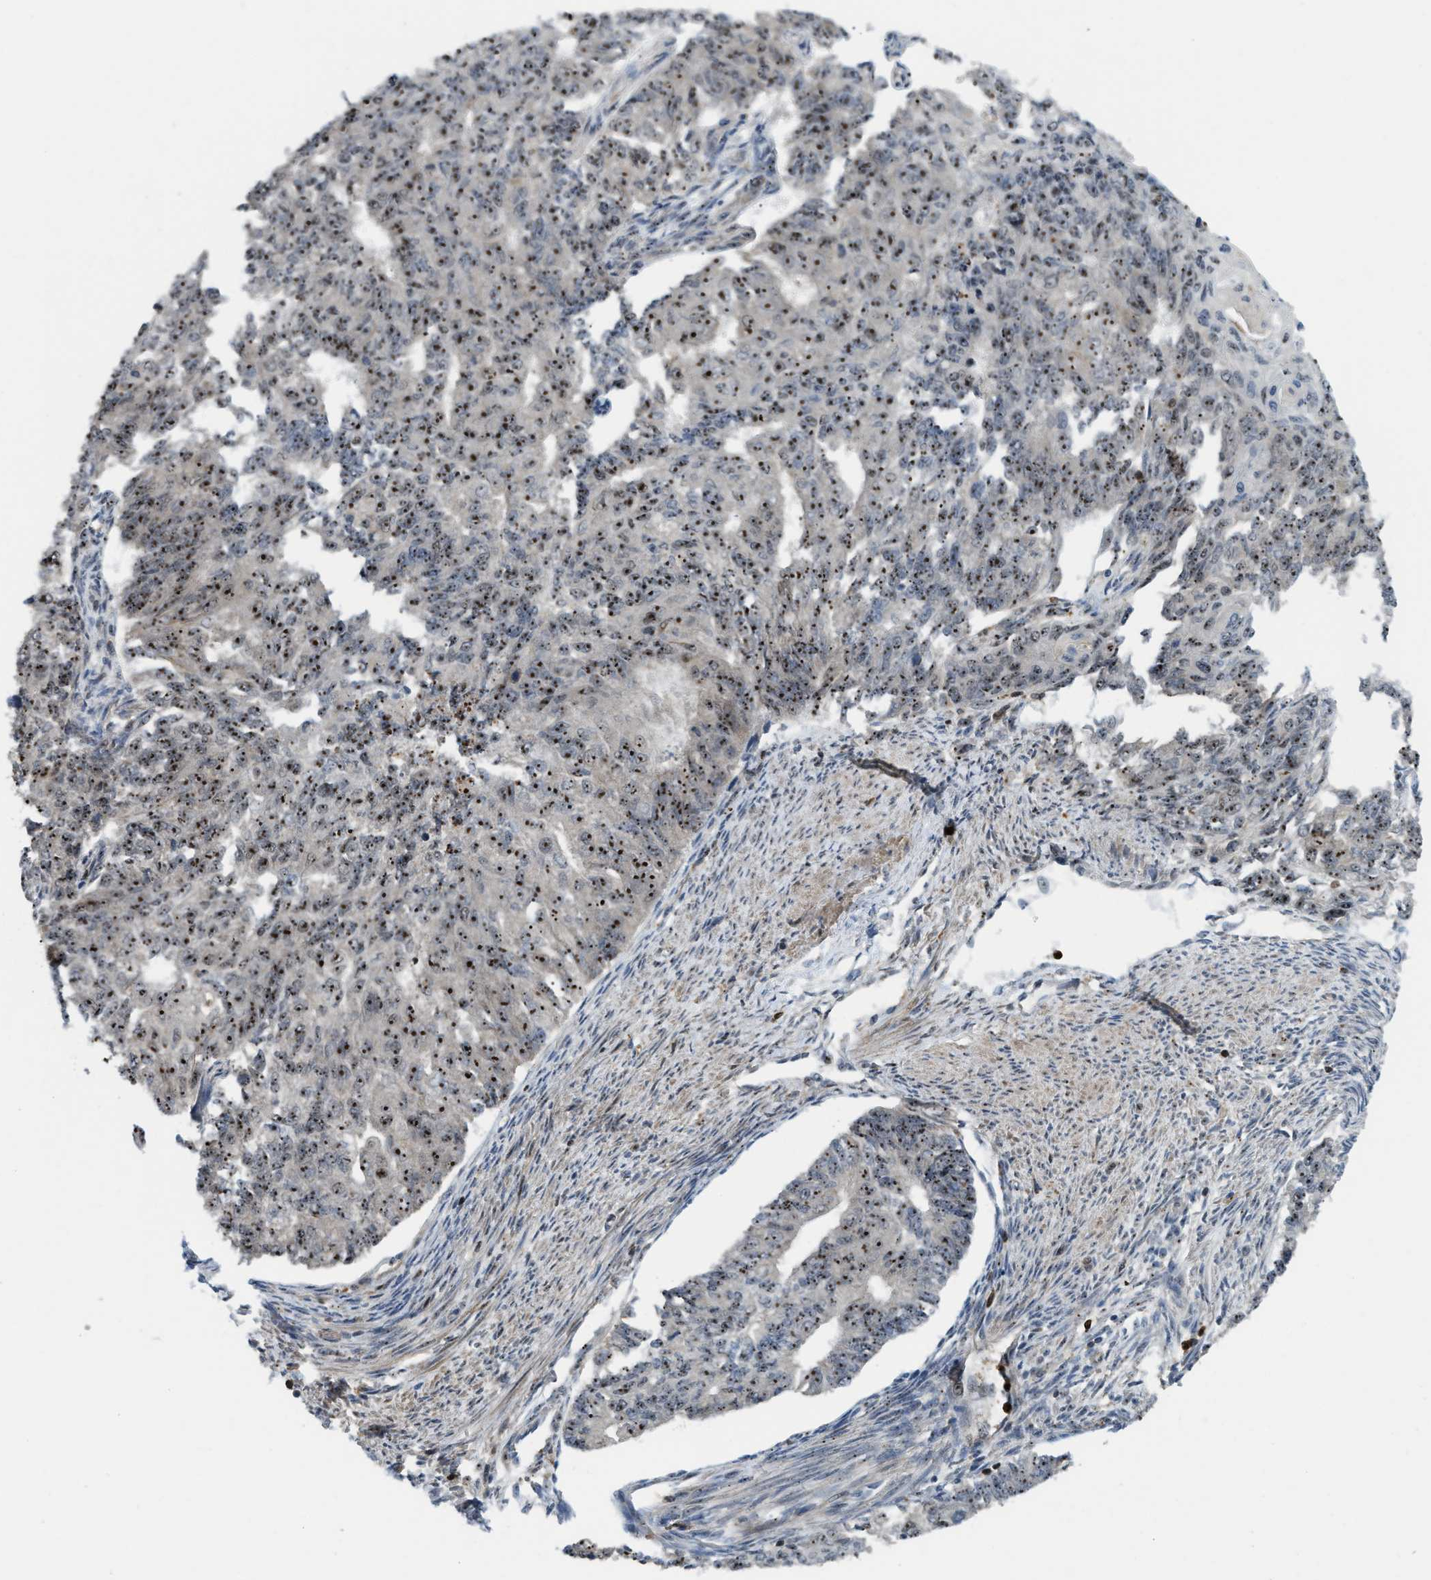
{"staining": {"intensity": "strong", "quantity": ">75%", "location": "nuclear"}, "tissue": "endometrial cancer", "cell_type": "Tumor cells", "image_type": "cancer", "snomed": [{"axis": "morphology", "description": "Adenocarcinoma, NOS"}, {"axis": "topography", "description": "Endometrium"}], "caption": "Protein expression analysis of human adenocarcinoma (endometrial) reveals strong nuclear positivity in about >75% of tumor cells.", "gene": "E2F1", "patient": {"sex": "female", "age": 32}}